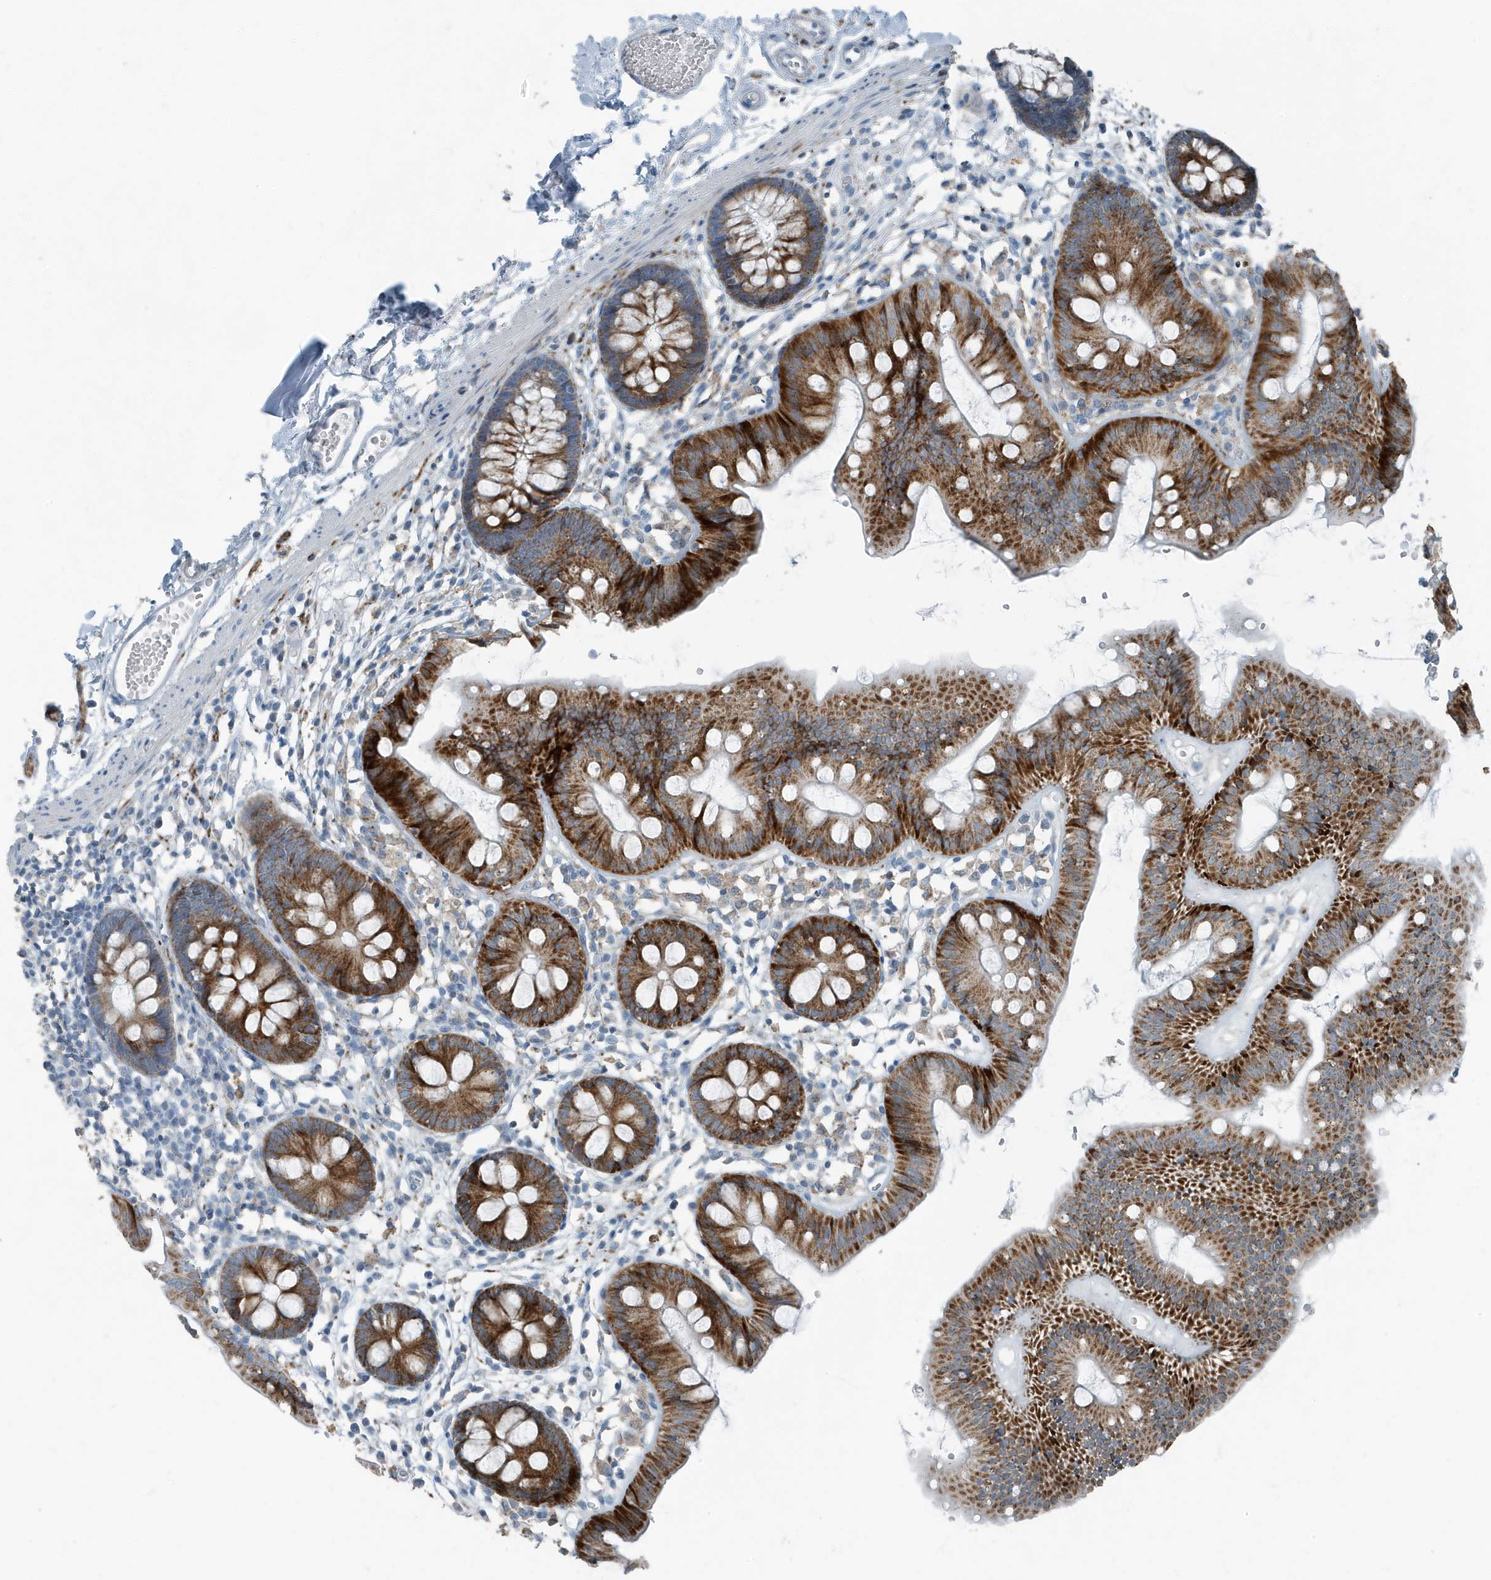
{"staining": {"intensity": "negative", "quantity": "none", "location": "none"}, "tissue": "colon", "cell_type": "Endothelial cells", "image_type": "normal", "snomed": [{"axis": "morphology", "description": "Normal tissue, NOS"}, {"axis": "topography", "description": "Colon"}], "caption": "An immunohistochemistry (IHC) photomicrograph of normal colon is shown. There is no staining in endothelial cells of colon. (DAB (3,3'-diaminobenzidine) immunohistochemistry visualized using brightfield microscopy, high magnification).", "gene": "FAM162A", "patient": {"sex": "male", "age": 56}}